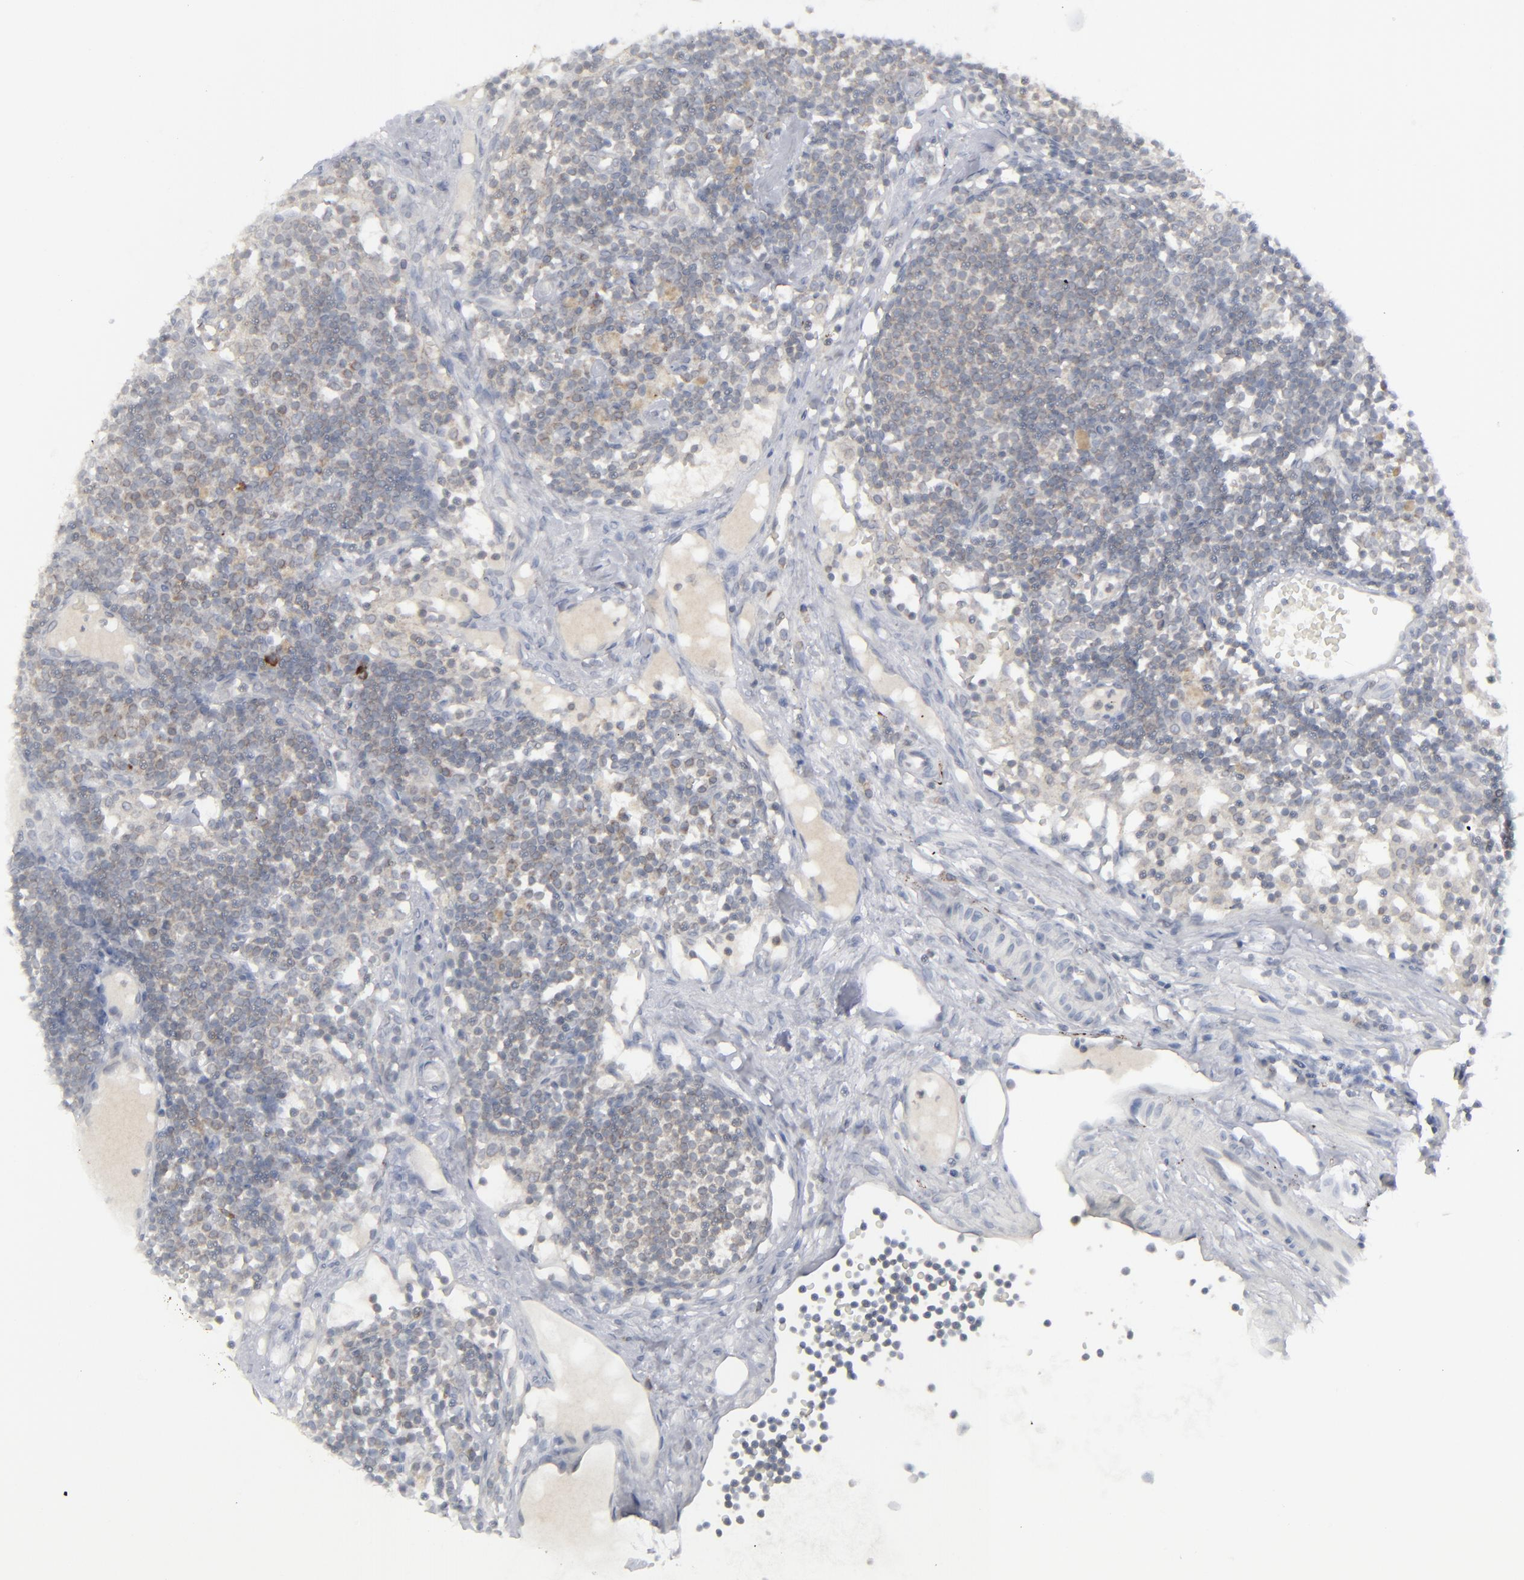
{"staining": {"intensity": "weak", "quantity": "<25%", "location": "cytoplasmic/membranous"}, "tissue": "lymph node", "cell_type": "Germinal center cells", "image_type": "normal", "snomed": [{"axis": "morphology", "description": "Normal tissue, NOS"}, {"axis": "topography", "description": "Lymph node"}], "caption": "This micrograph is of normal lymph node stained with IHC to label a protein in brown with the nuclei are counter-stained blue. There is no expression in germinal center cells.", "gene": "NUP88", "patient": {"sex": "female", "age": 42}}